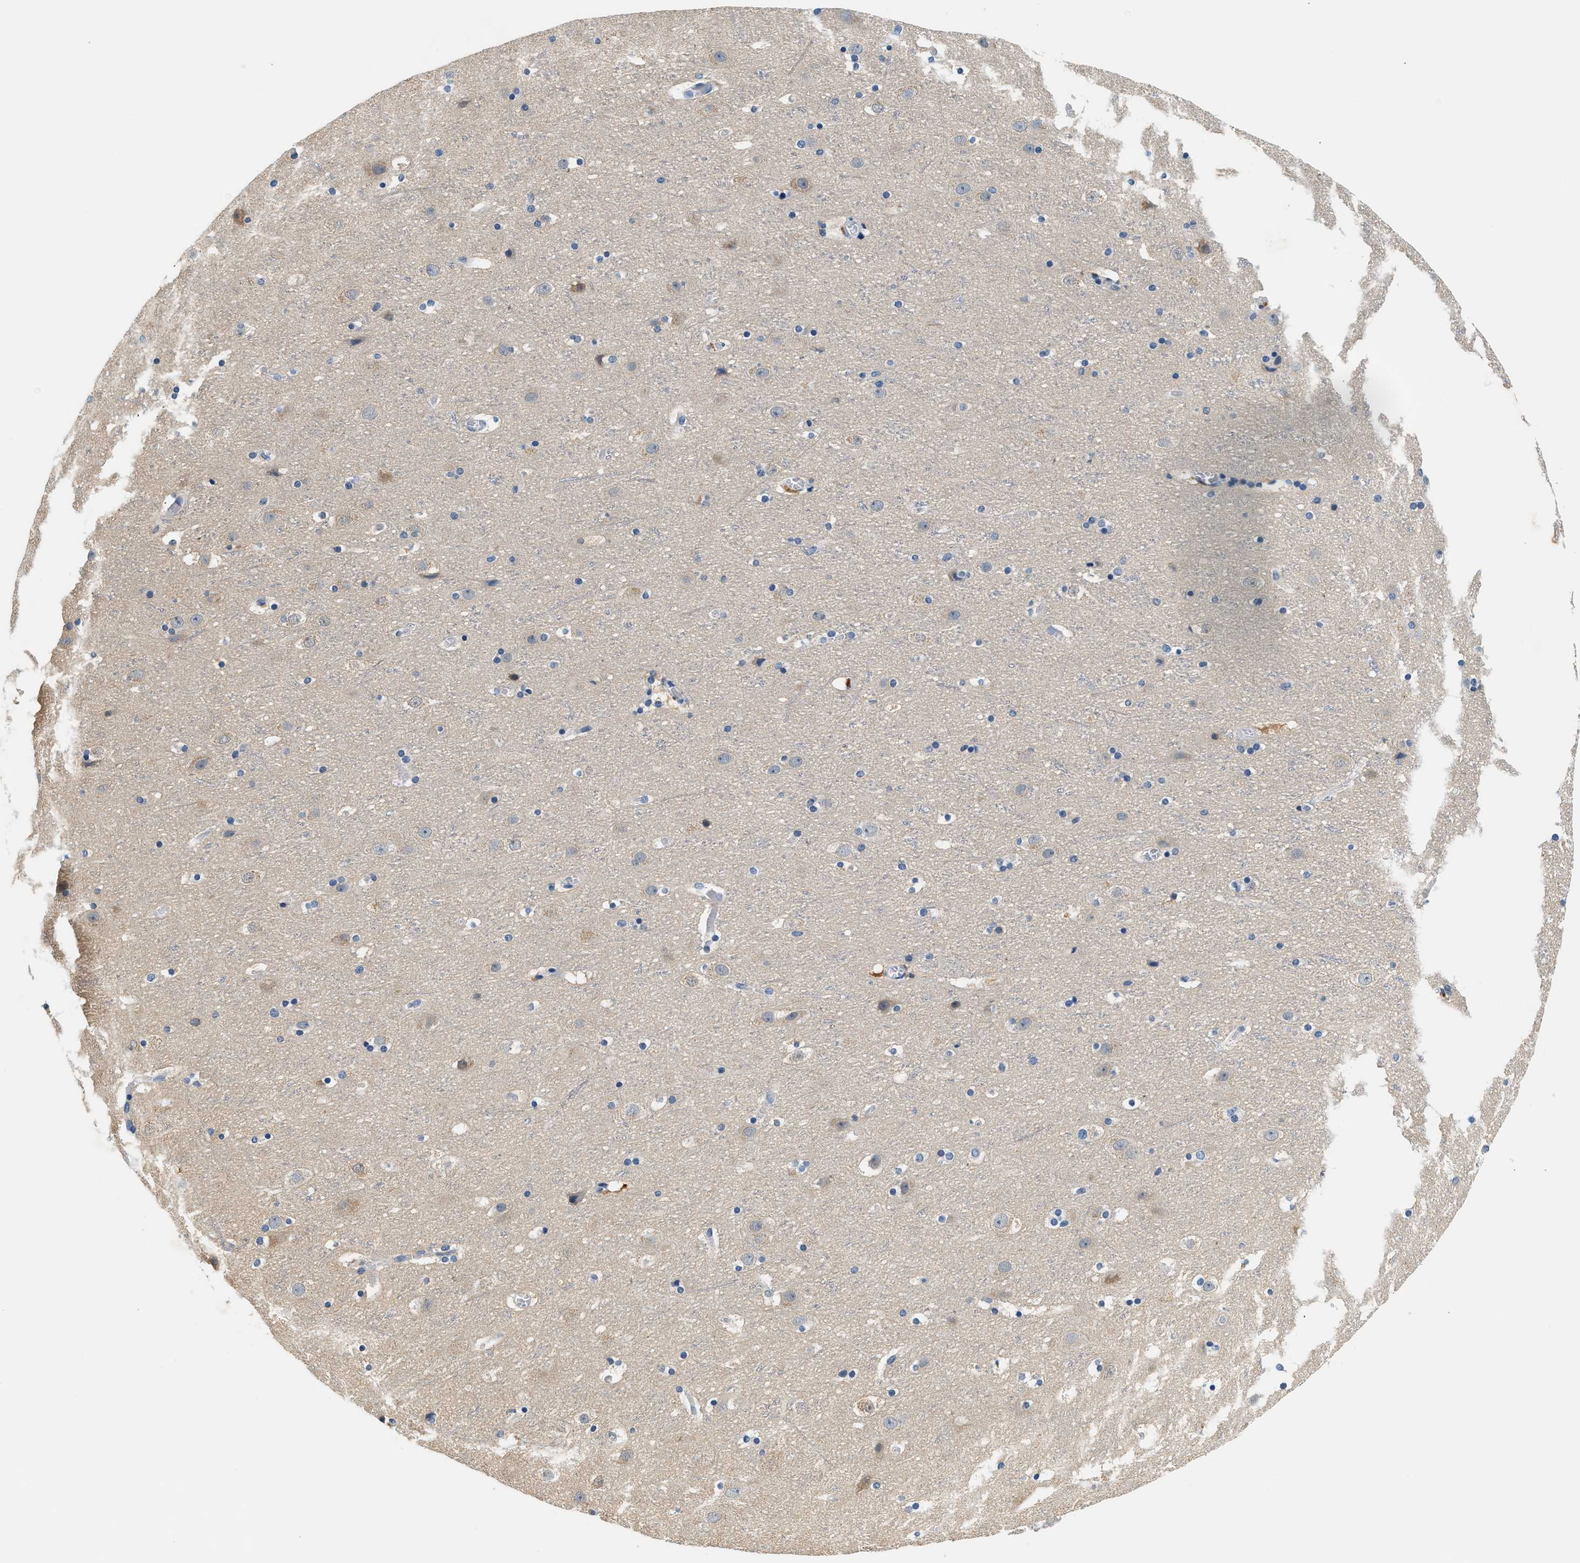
{"staining": {"intensity": "negative", "quantity": "none", "location": "none"}, "tissue": "cerebral cortex", "cell_type": "Endothelial cells", "image_type": "normal", "snomed": [{"axis": "morphology", "description": "Normal tissue, NOS"}, {"axis": "topography", "description": "Cerebral cortex"}], "caption": "Cerebral cortex was stained to show a protein in brown. There is no significant expression in endothelial cells. (Immunohistochemistry, brightfield microscopy, high magnification).", "gene": "SLC35E1", "patient": {"sex": "male", "age": 45}}